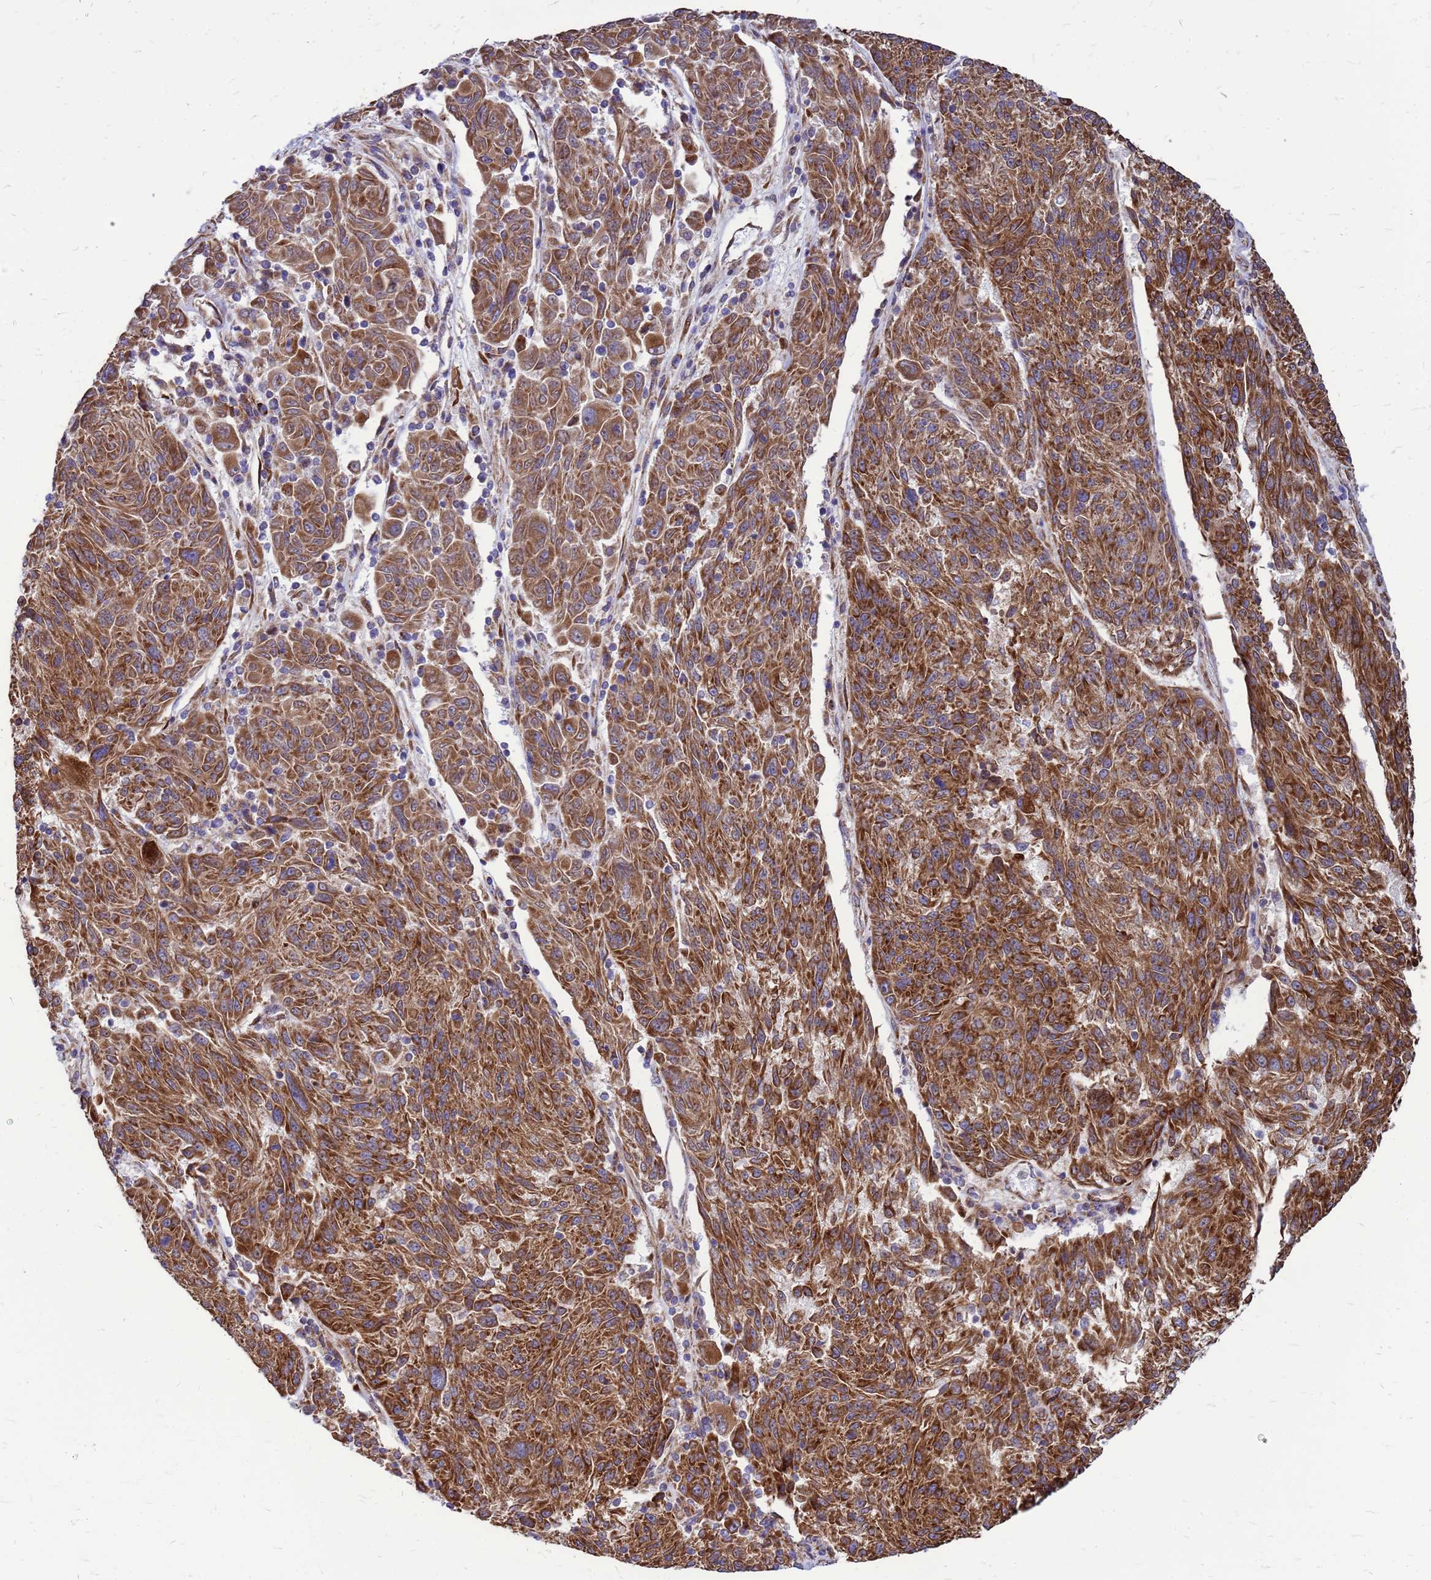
{"staining": {"intensity": "moderate", "quantity": ">75%", "location": "cytoplasmic/membranous"}, "tissue": "melanoma", "cell_type": "Tumor cells", "image_type": "cancer", "snomed": [{"axis": "morphology", "description": "Malignant melanoma, NOS"}, {"axis": "topography", "description": "Skin"}], "caption": "IHC image of neoplastic tissue: human malignant melanoma stained using immunohistochemistry (IHC) reveals medium levels of moderate protein expression localized specifically in the cytoplasmic/membranous of tumor cells, appearing as a cytoplasmic/membranous brown color.", "gene": "FSTL4", "patient": {"sex": "male", "age": 53}}